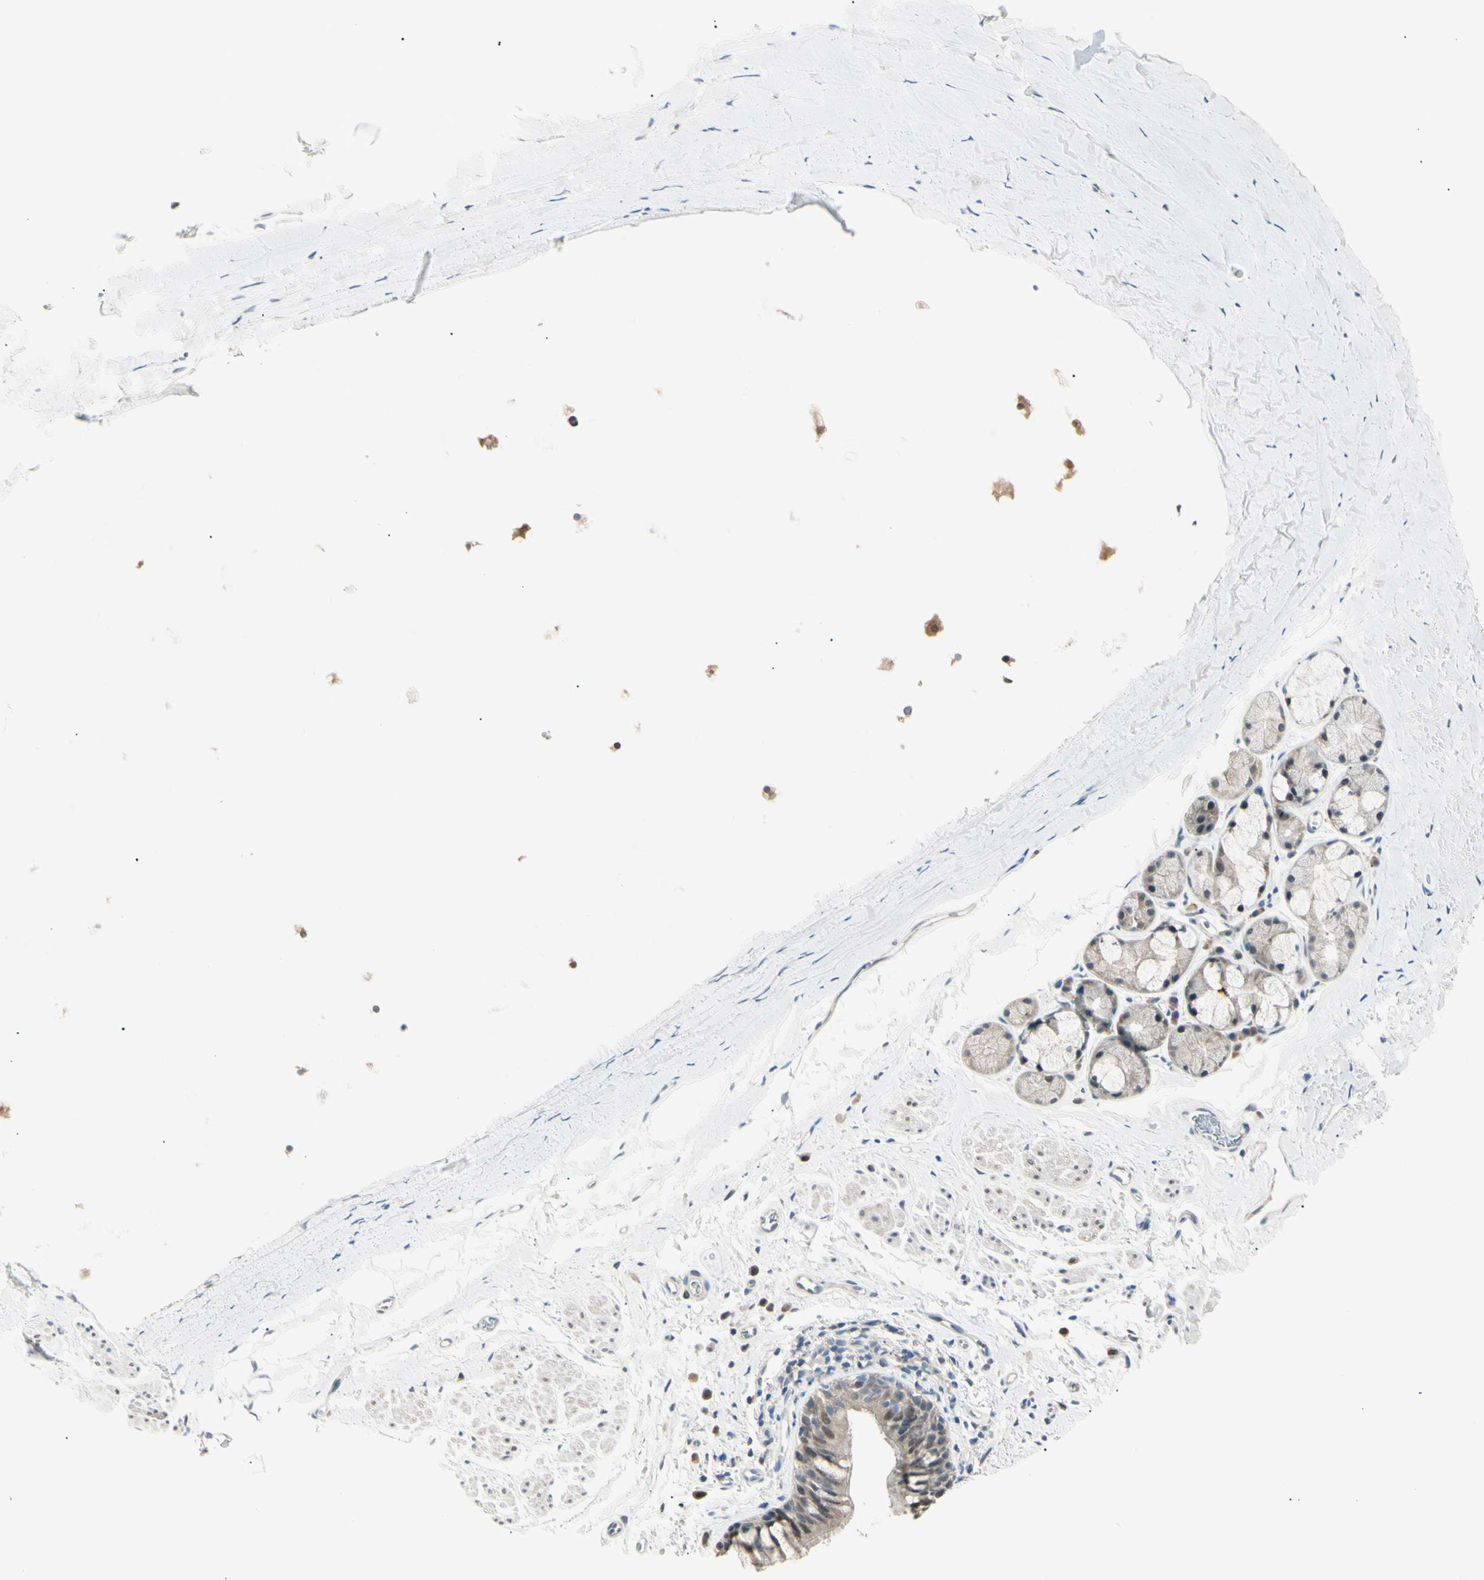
{"staining": {"intensity": "weak", "quantity": ">75%", "location": "cytoplasmic/membranous"}, "tissue": "bronchus", "cell_type": "Respiratory epithelial cells", "image_type": "normal", "snomed": [{"axis": "morphology", "description": "Normal tissue, NOS"}, {"axis": "morphology", "description": "Malignant melanoma, Metastatic site"}, {"axis": "topography", "description": "Bronchus"}, {"axis": "topography", "description": "Lung"}], "caption": "Unremarkable bronchus displays weak cytoplasmic/membranous staining in about >75% of respiratory epithelial cells, visualized by immunohistochemistry.", "gene": "LHPP", "patient": {"sex": "male", "age": 64}}